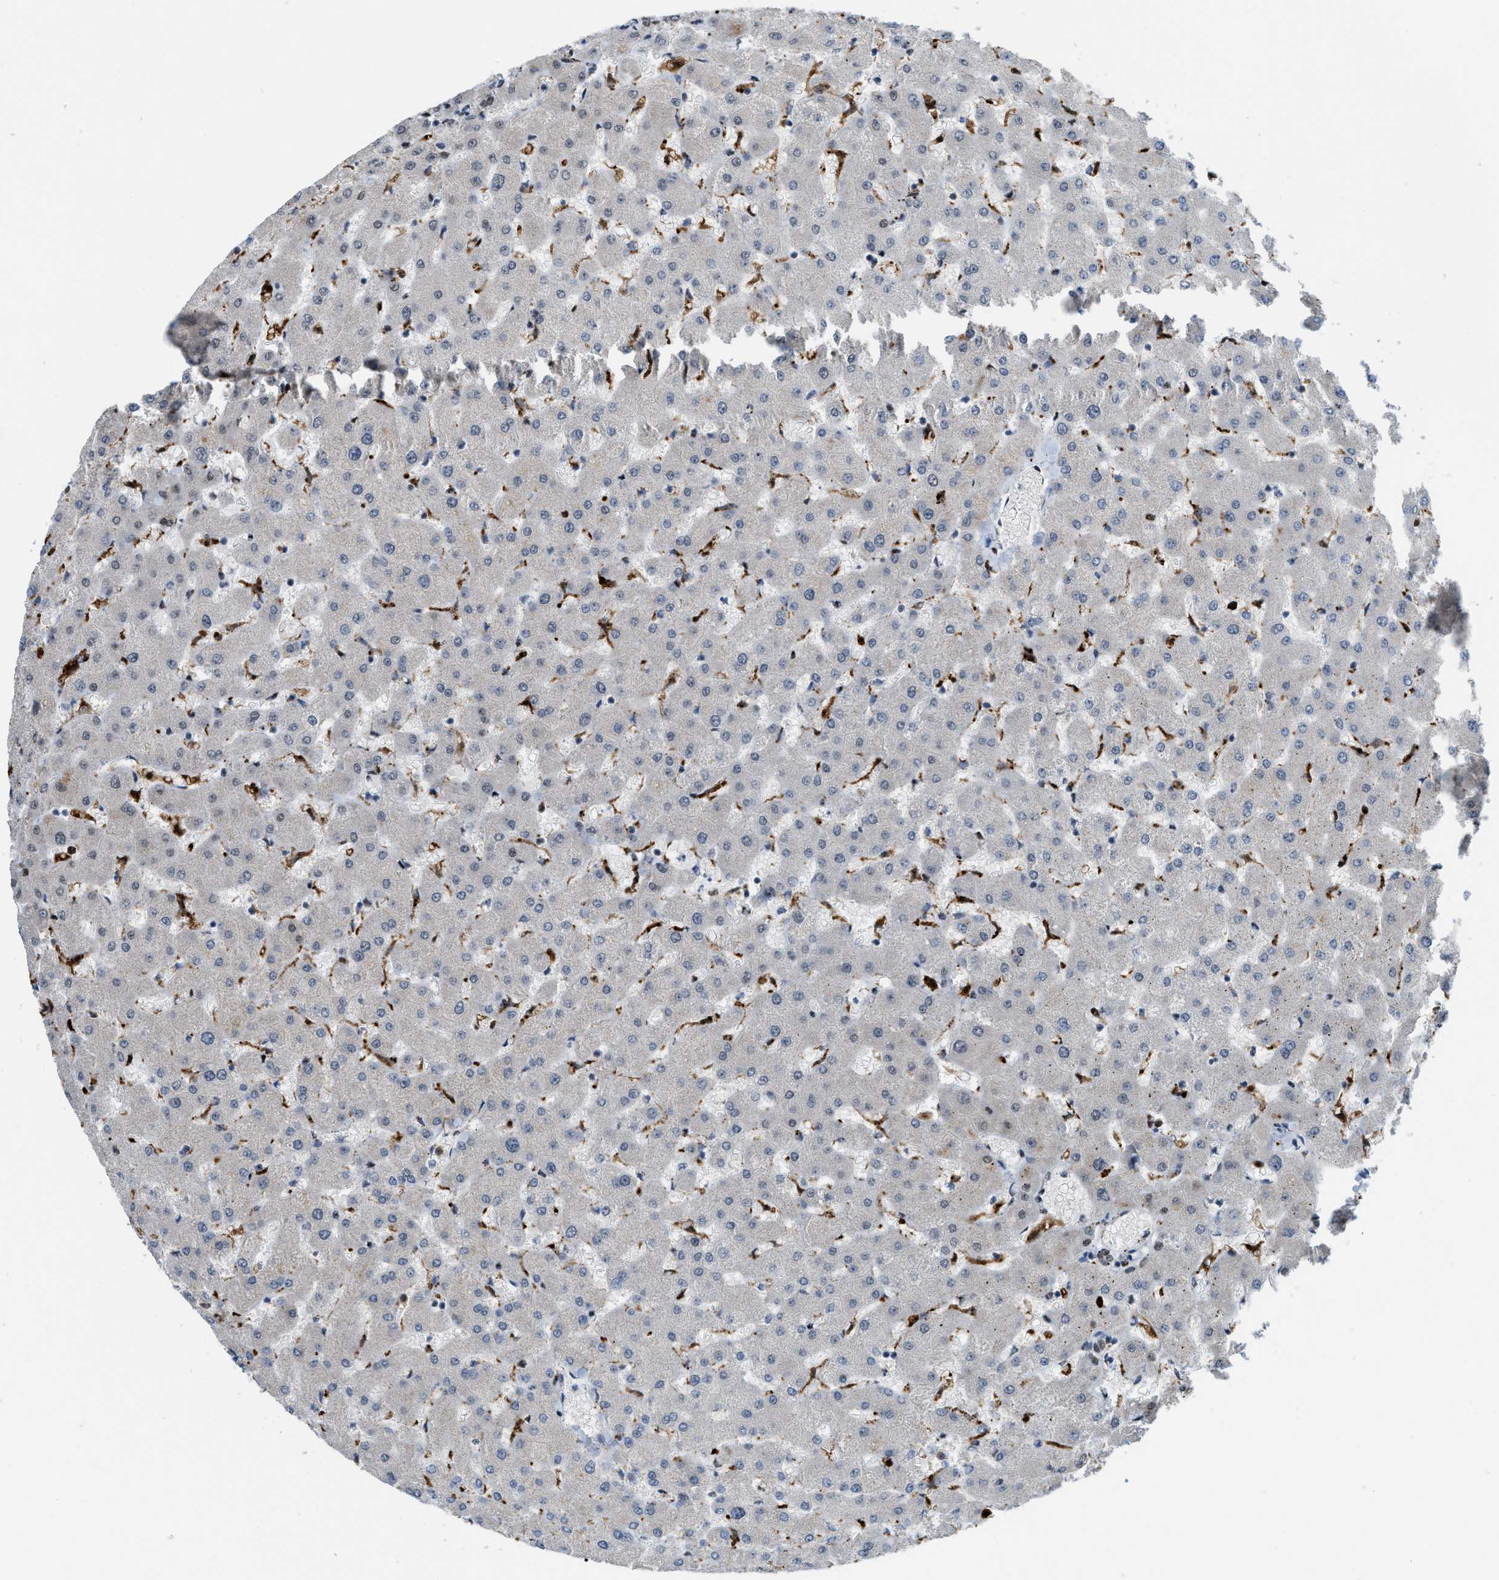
{"staining": {"intensity": "weak", "quantity": "25%-75%", "location": "nuclear"}, "tissue": "liver", "cell_type": "Cholangiocytes", "image_type": "normal", "snomed": [{"axis": "morphology", "description": "Normal tissue, NOS"}, {"axis": "topography", "description": "Liver"}], "caption": "Unremarkable liver shows weak nuclear staining in approximately 25%-75% of cholangiocytes.", "gene": "NUMA1", "patient": {"sex": "female", "age": 63}}